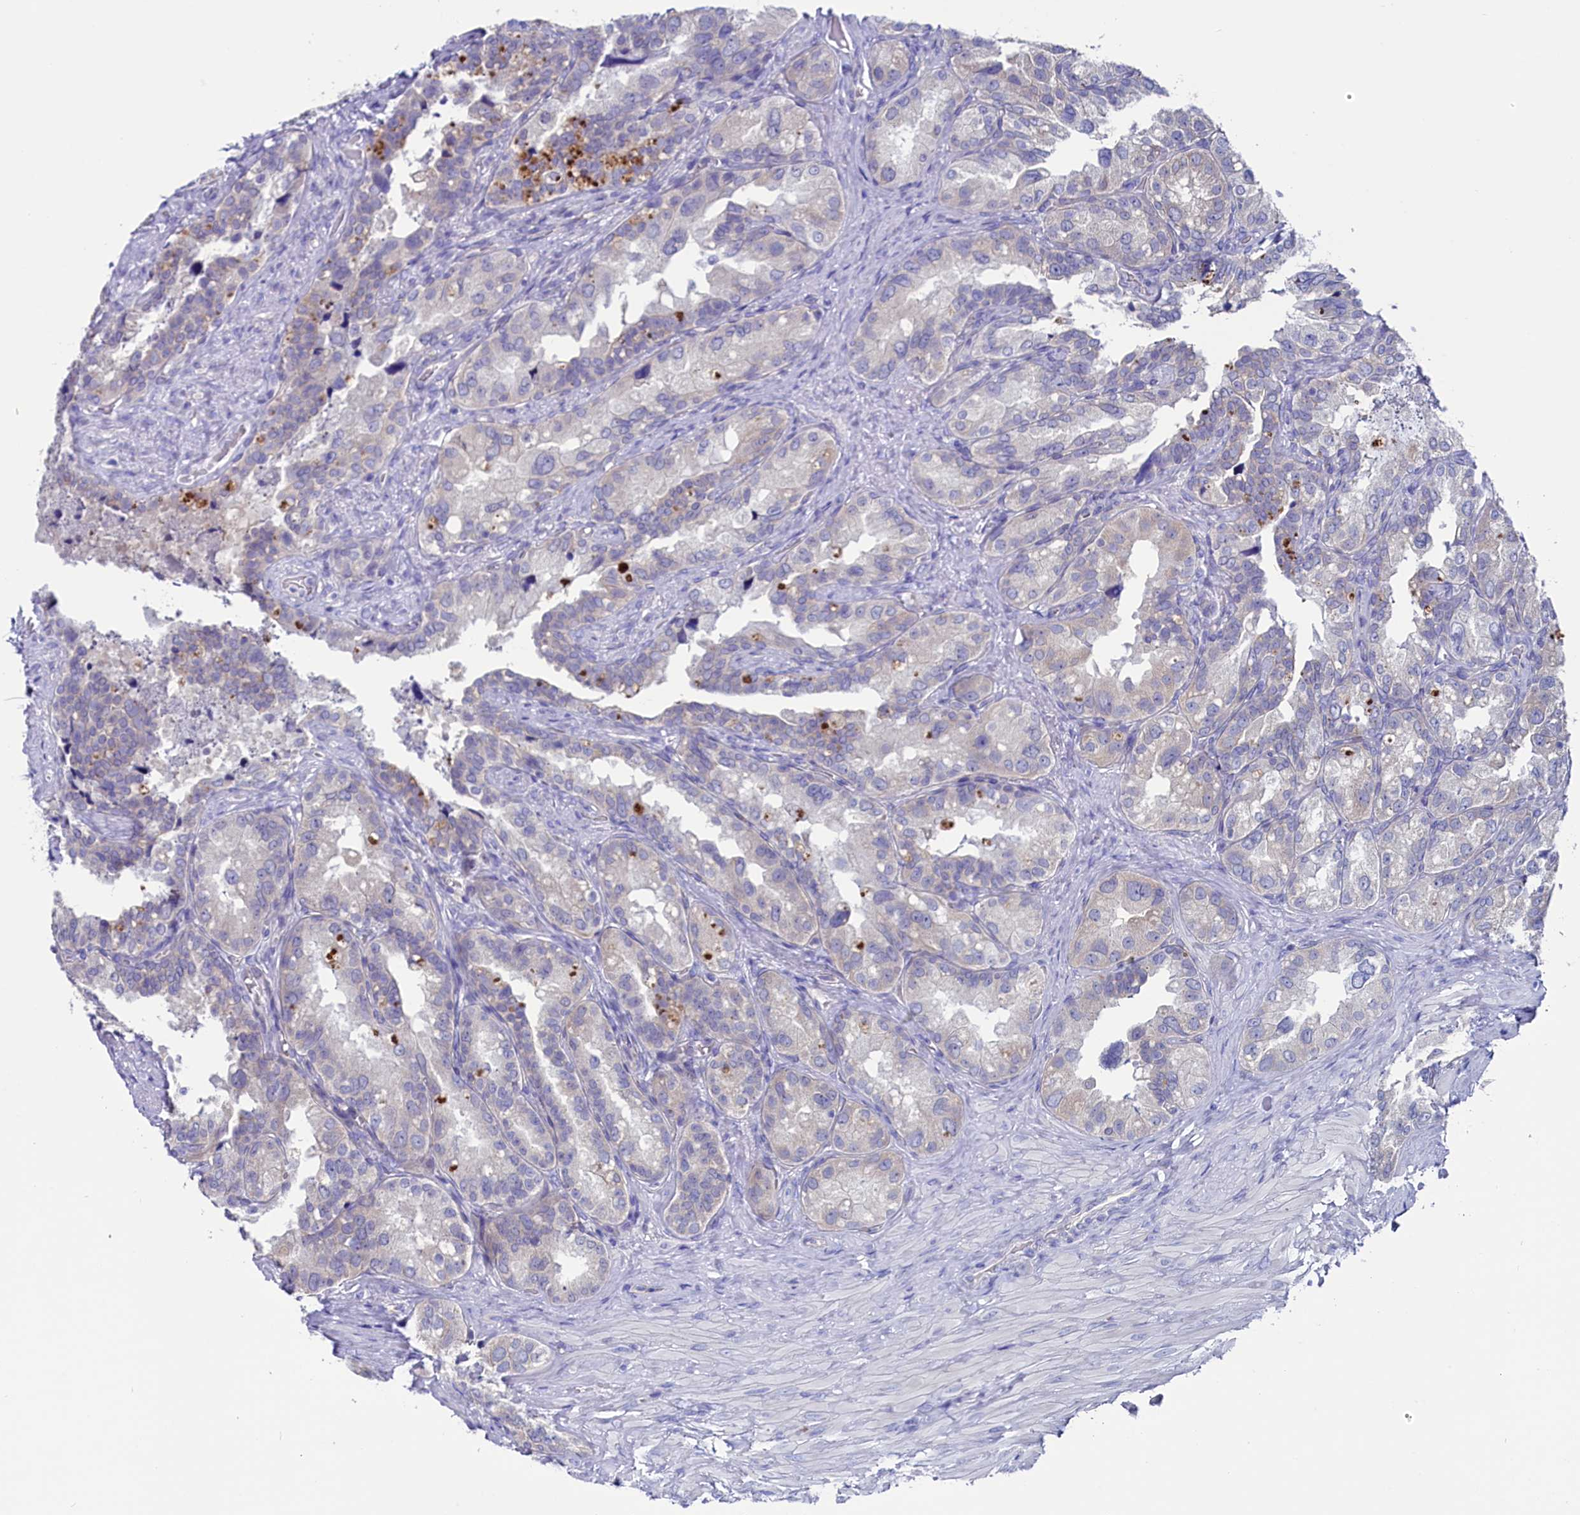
{"staining": {"intensity": "negative", "quantity": "none", "location": "none"}, "tissue": "seminal vesicle", "cell_type": "Glandular cells", "image_type": "normal", "snomed": [{"axis": "morphology", "description": "Normal tissue, NOS"}, {"axis": "topography", "description": "Seminal veicle"}, {"axis": "topography", "description": "Peripheral nerve tissue"}], "caption": "The image exhibits no significant expression in glandular cells of seminal vesicle.", "gene": "CIAPIN1", "patient": {"sex": "male", "age": 67}}